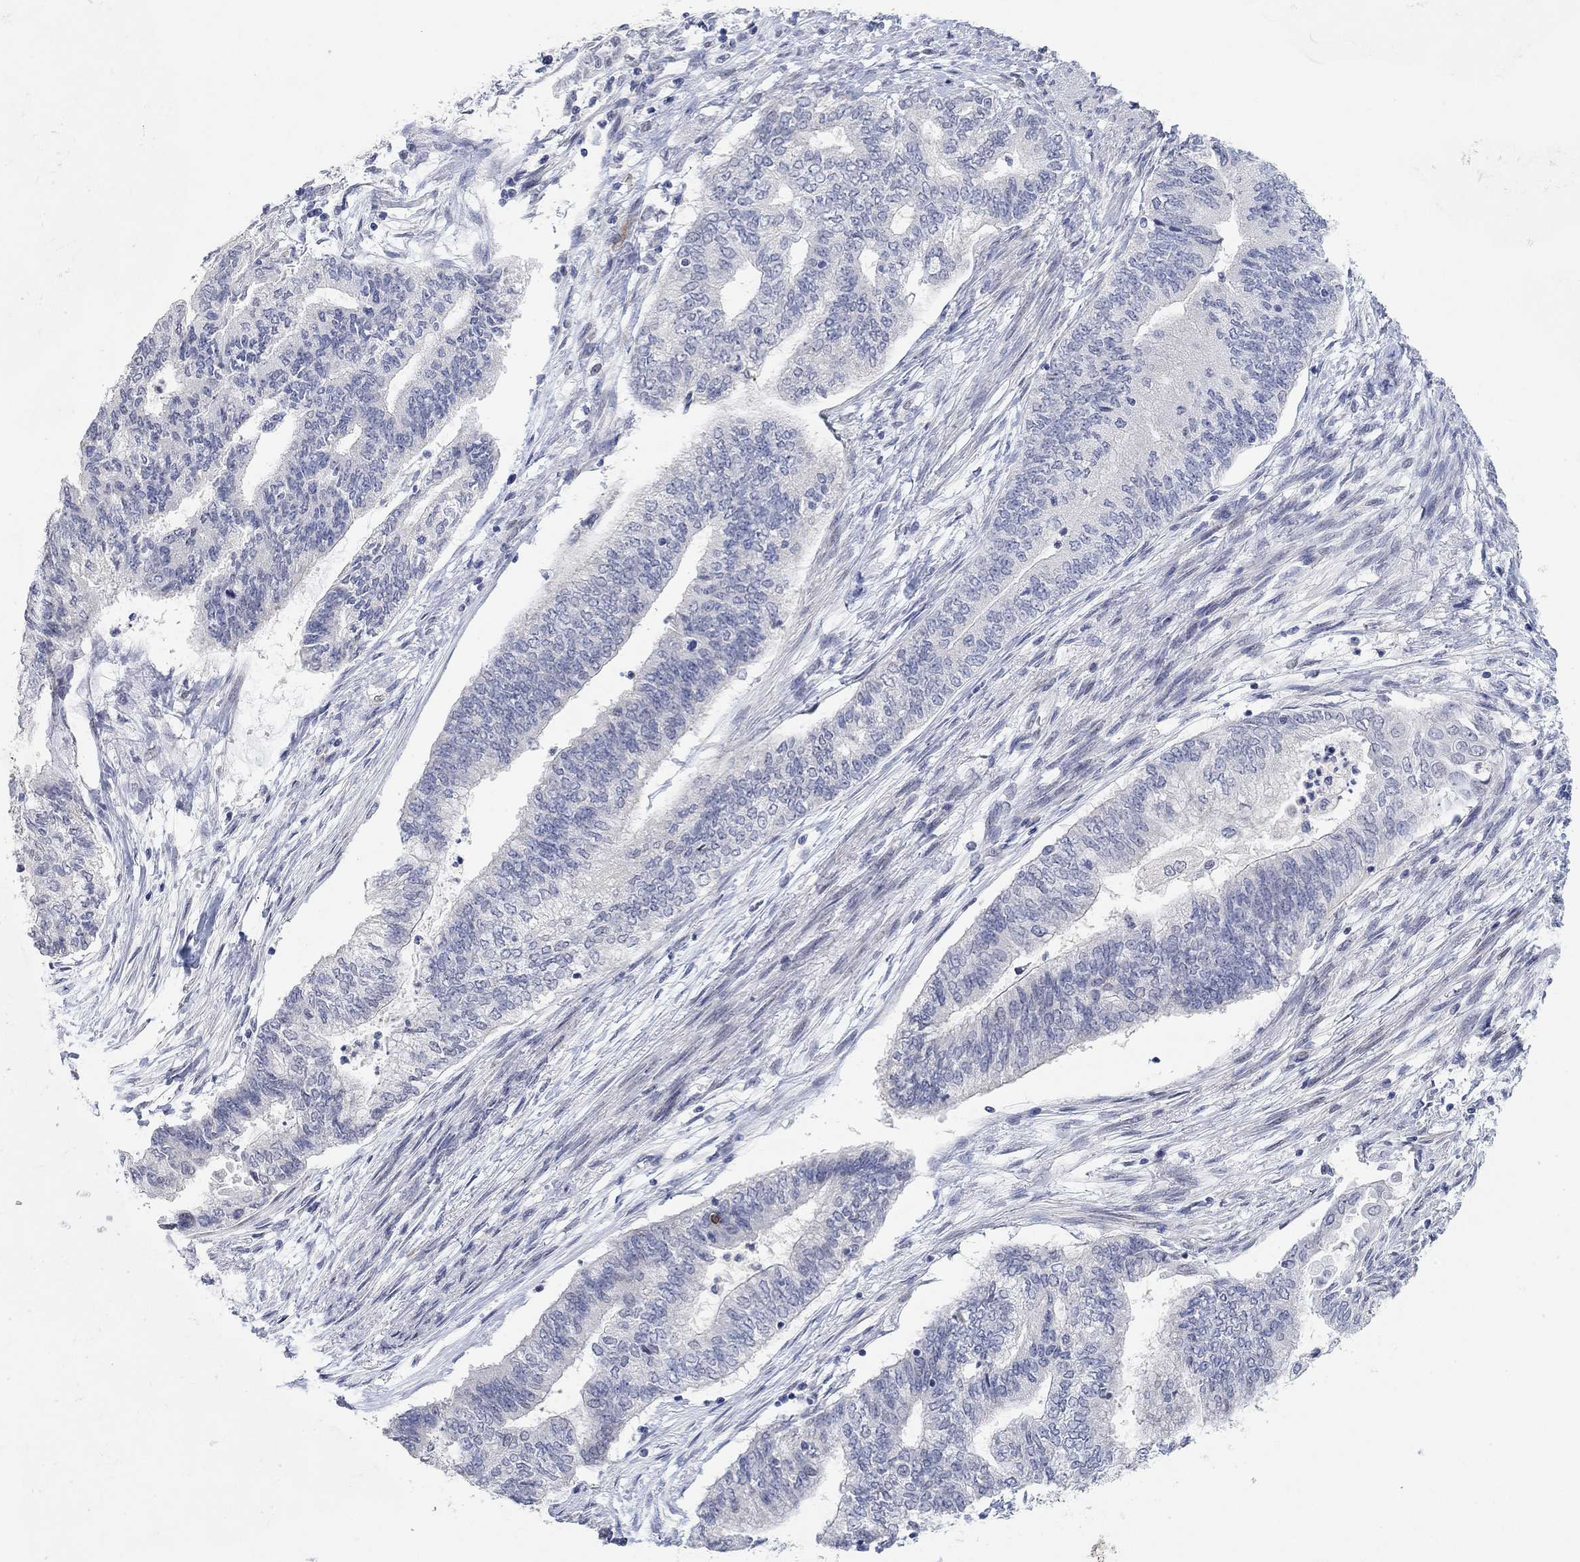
{"staining": {"intensity": "negative", "quantity": "none", "location": "none"}, "tissue": "endometrial cancer", "cell_type": "Tumor cells", "image_type": "cancer", "snomed": [{"axis": "morphology", "description": "Adenocarcinoma, NOS"}, {"axis": "topography", "description": "Endometrium"}], "caption": "Immunohistochemical staining of endometrial cancer reveals no significant positivity in tumor cells.", "gene": "VAT1L", "patient": {"sex": "female", "age": 65}}